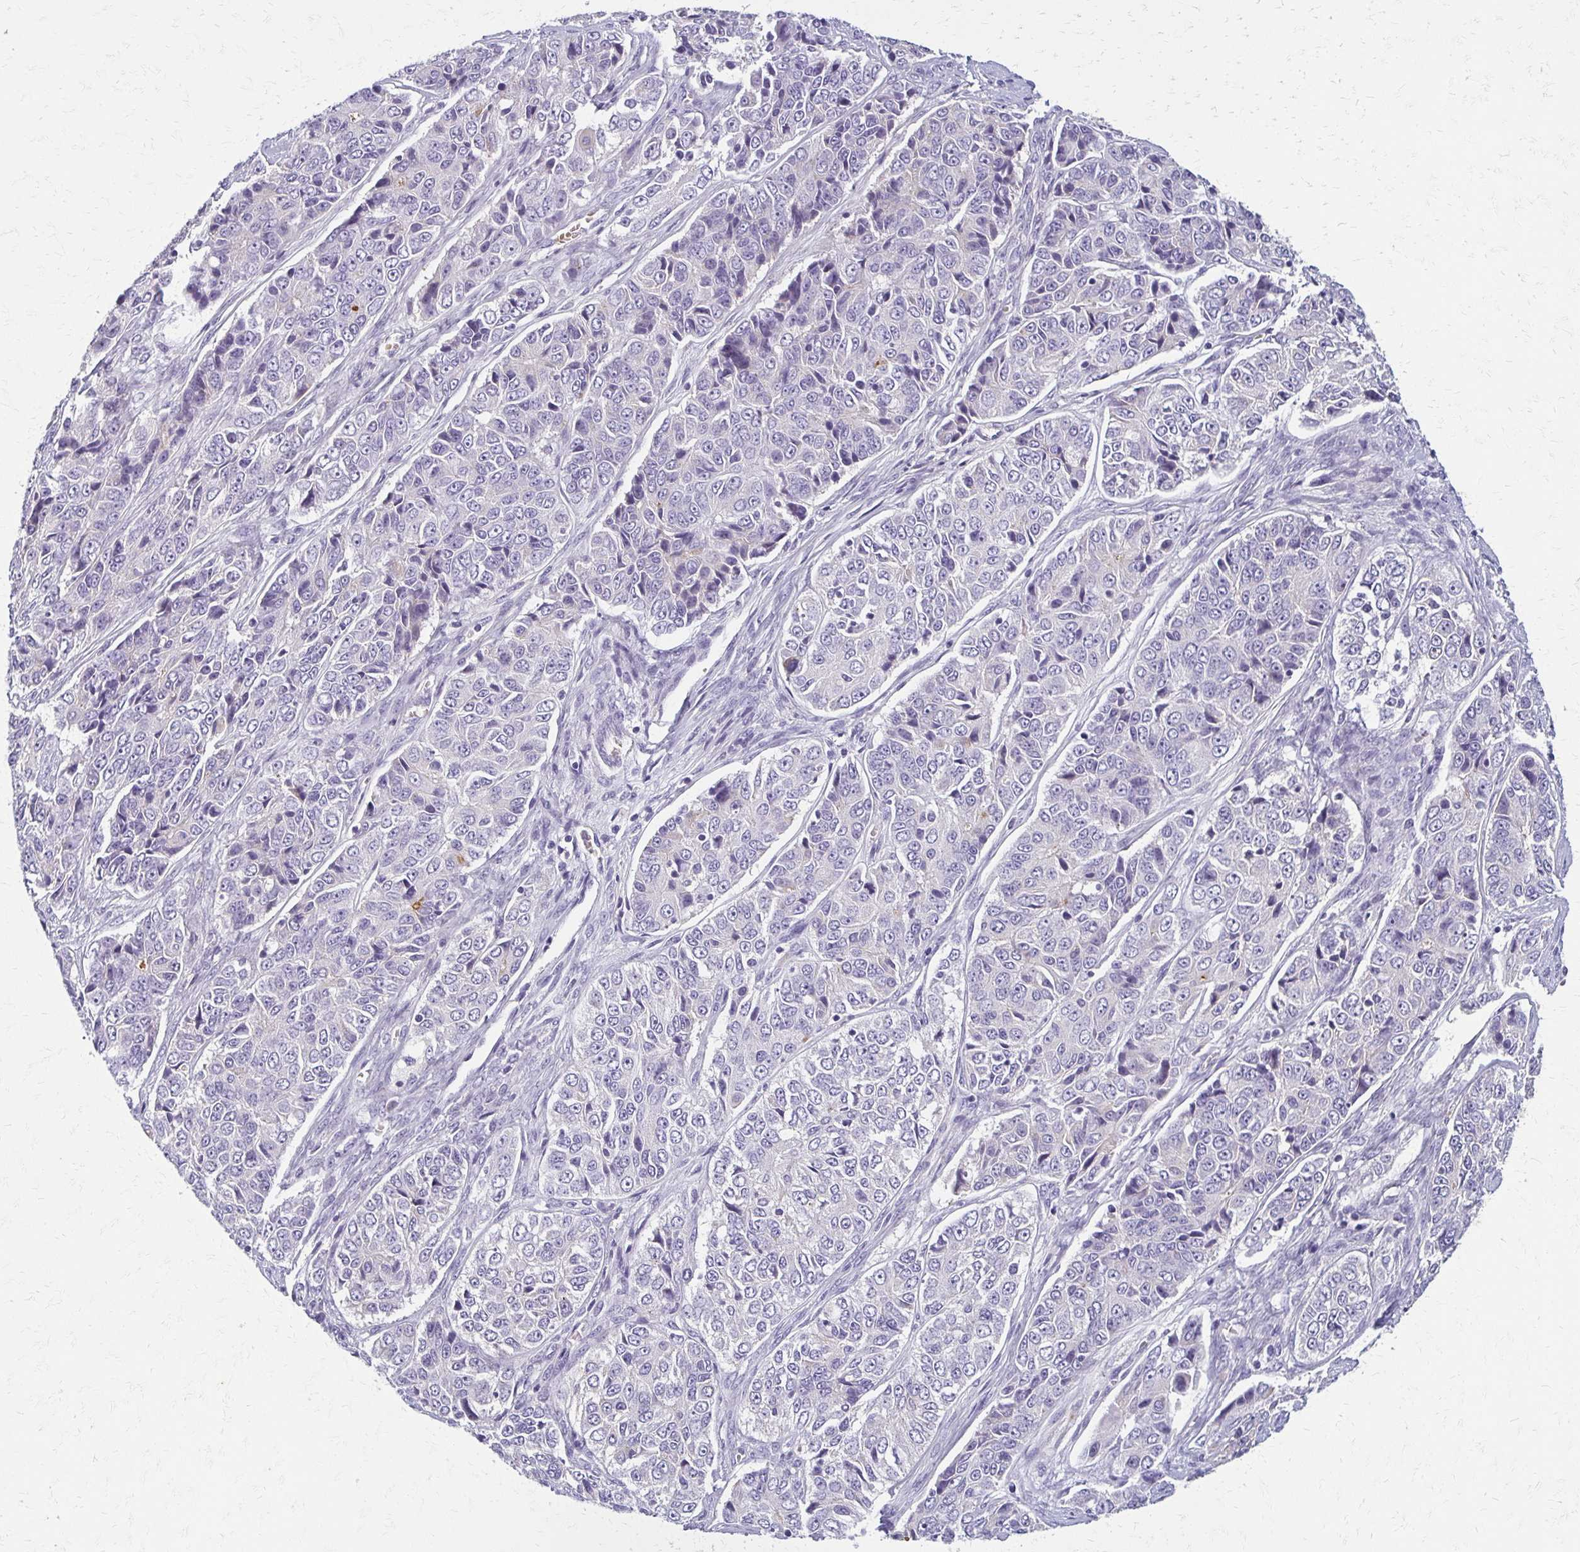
{"staining": {"intensity": "negative", "quantity": "none", "location": "none"}, "tissue": "ovarian cancer", "cell_type": "Tumor cells", "image_type": "cancer", "snomed": [{"axis": "morphology", "description": "Carcinoma, endometroid"}, {"axis": "topography", "description": "Ovary"}], "caption": "High power microscopy micrograph of an IHC histopathology image of endometroid carcinoma (ovarian), revealing no significant expression in tumor cells. (IHC, brightfield microscopy, high magnification).", "gene": "BBS12", "patient": {"sex": "female", "age": 51}}